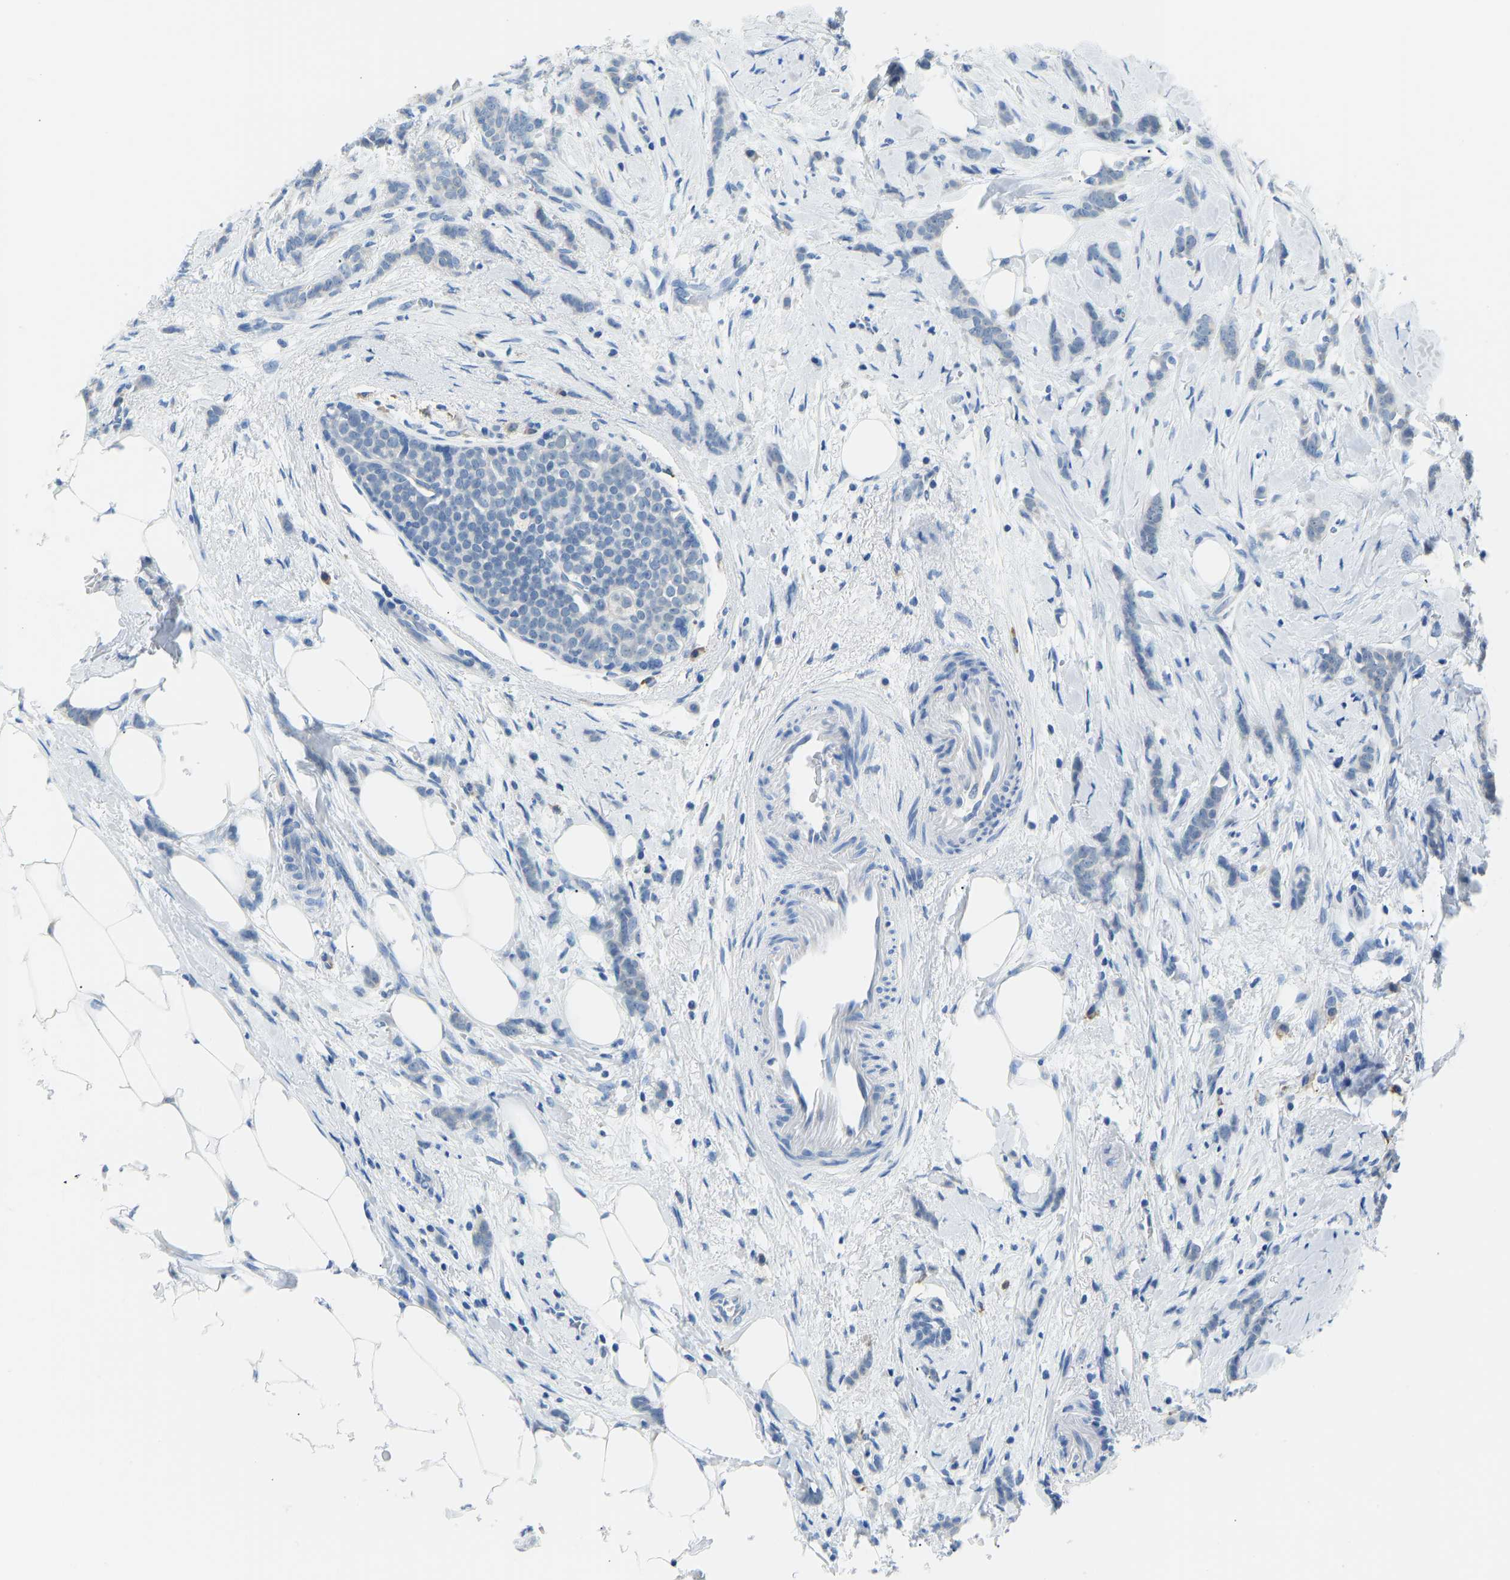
{"staining": {"intensity": "negative", "quantity": "none", "location": "none"}, "tissue": "breast cancer", "cell_type": "Tumor cells", "image_type": "cancer", "snomed": [{"axis": "morphology", "description": "Lobular carcinoma, in situ"}, {"axis": "morphology", "description": "Lobular carcinoma"}, {"axis": "topography", "description": "Breast"}], "caption": "High magnification brightfield microscopy of breast cancer (lobular carcinoma) stained with DAB (brown) and counterstained with hematoxylin (blue): tumor cells show no significant expression.", "gene": "VRK1", "patient": {"sex": "female", "age": 41}}